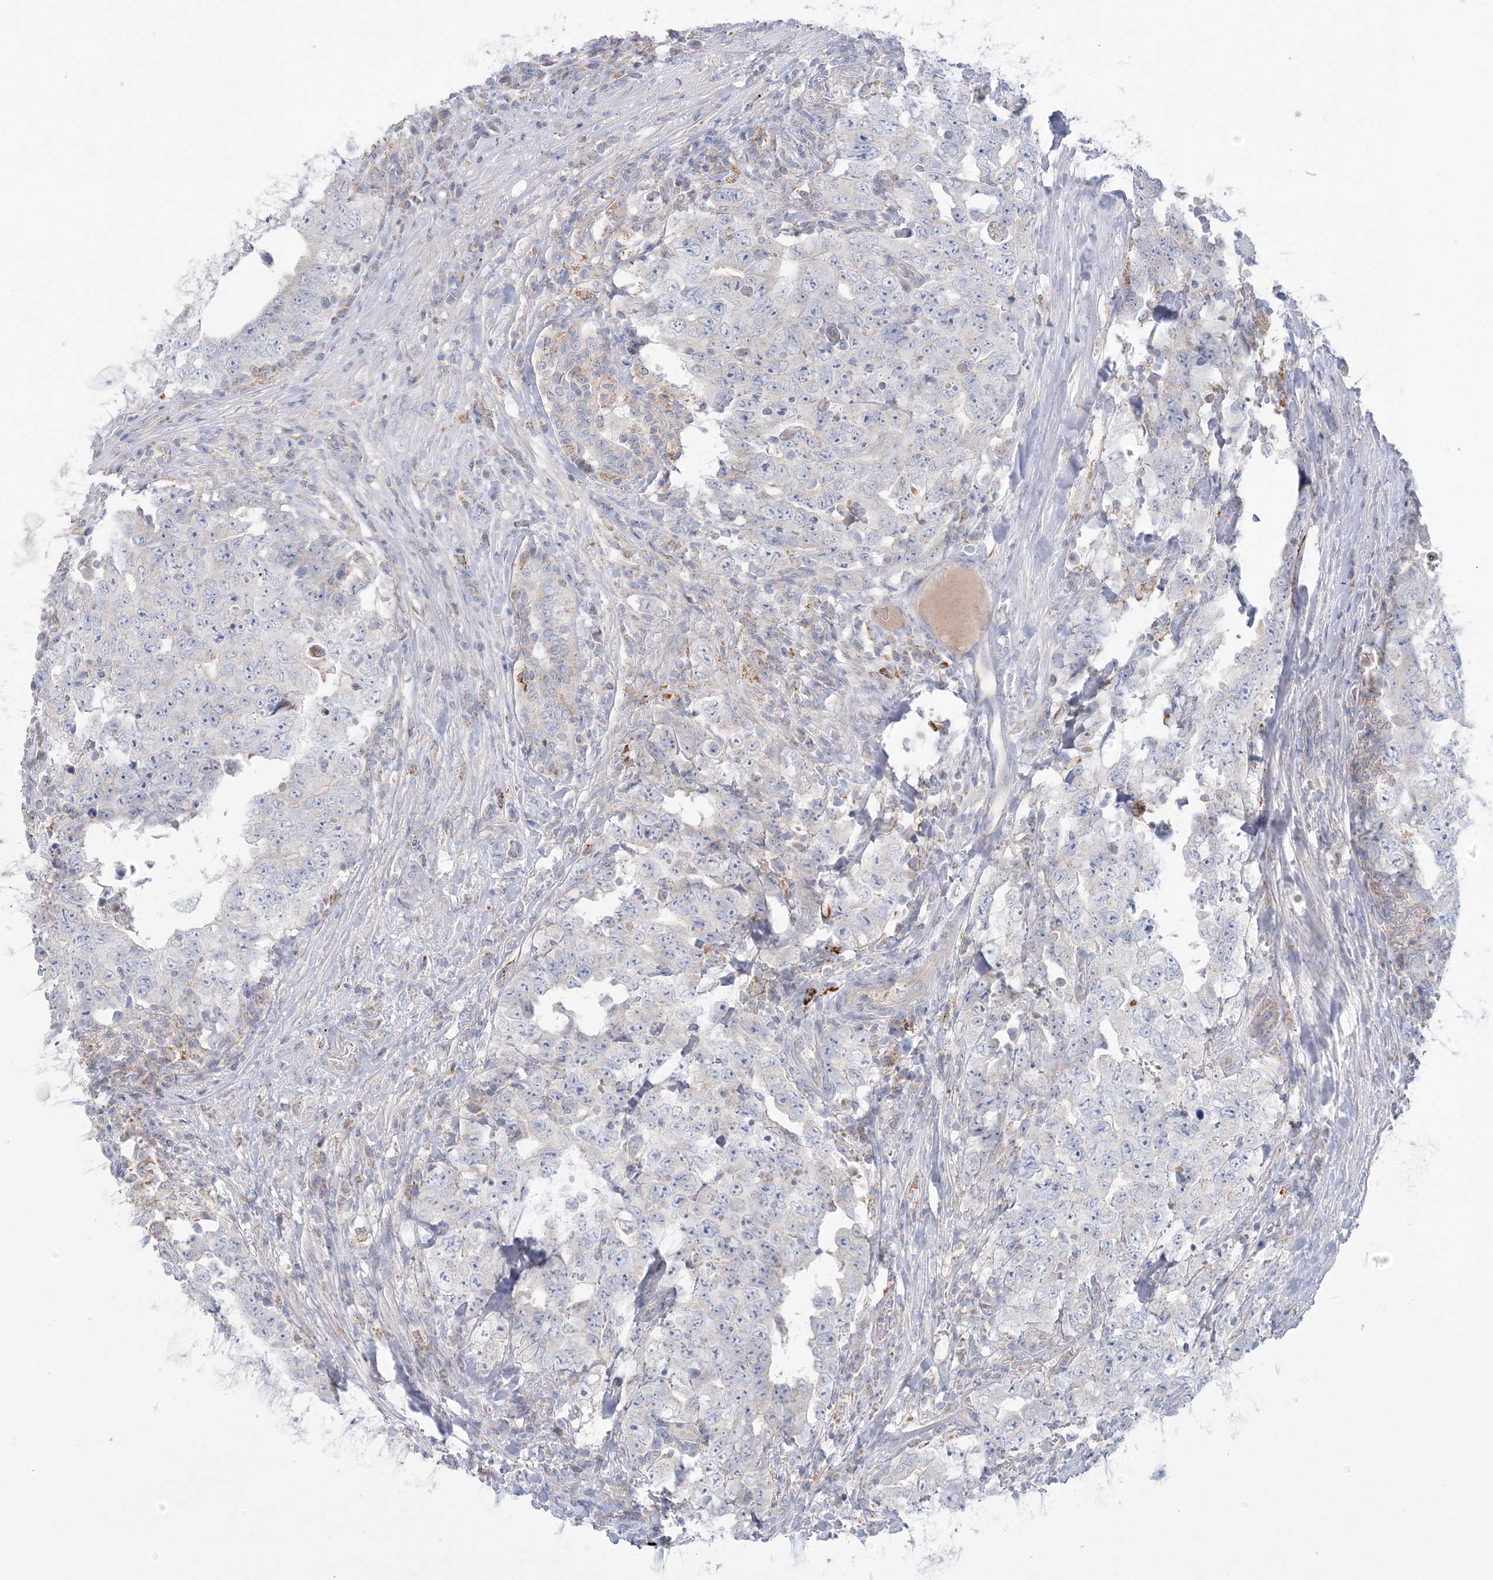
{"staining": {"intensity": "negative", "quantity": "none", "location": "none"}, "tissue": "testis cancer", "cell_type": "Tumor cells", "image_type": "cancer", "snomed": [{"axis": "morphology", "description": "Carcinoma, Embryonal, NOS"}, {"axis": "topography", "description": "Testis"}], "caption": "Immunohistochemistry of human testis cancer shows no positivity in tumor cells. The staining is performed using DAB brown chromogen with nuclei counter-stained in using hematoxylin.", "gene": "KCTD6", "patient": {"sex": "male", "age": 26}}